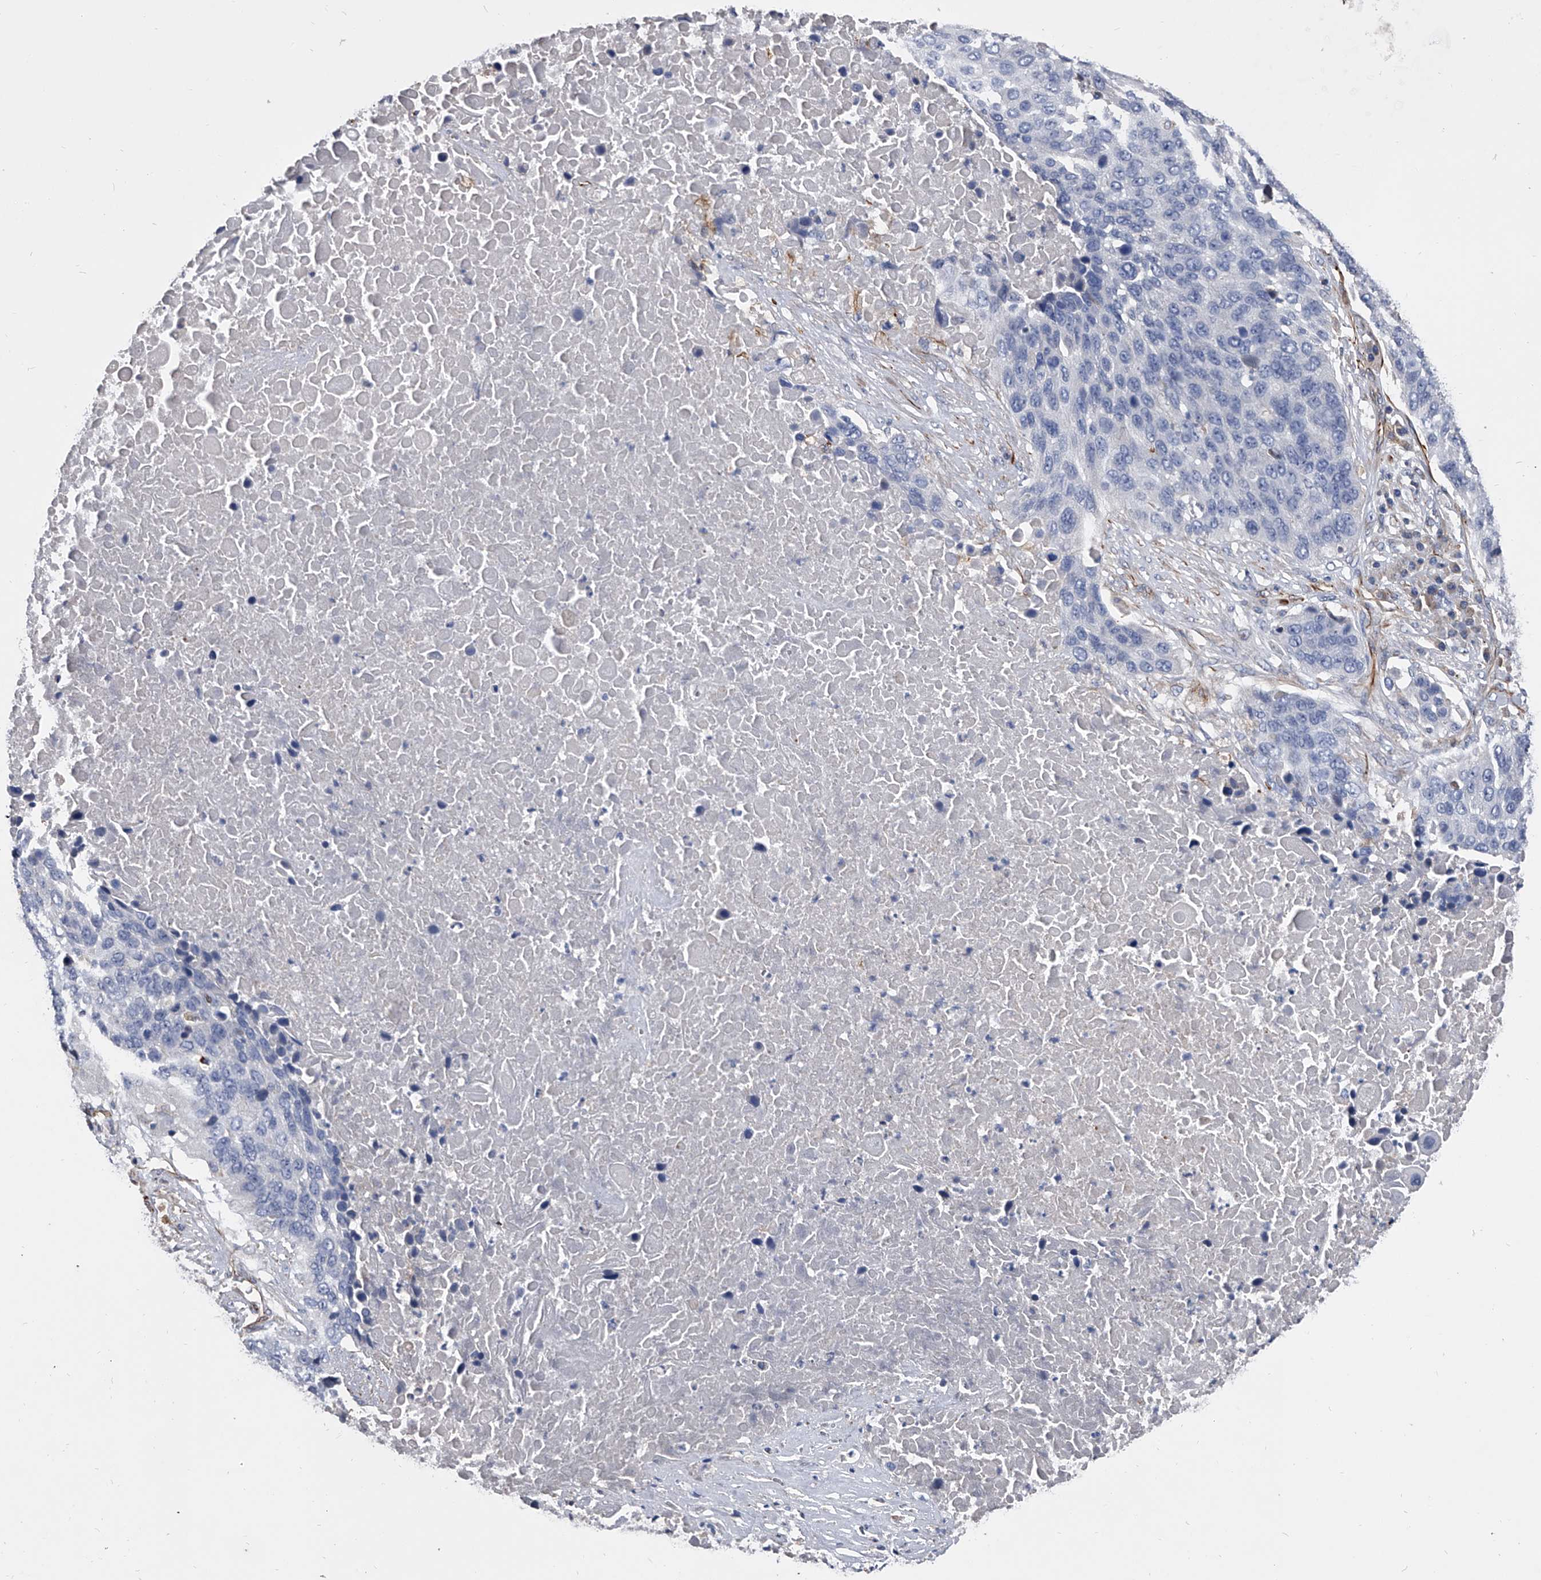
{"staining": {"intensity": "negative", "quantity": "none", "location": "none"}, "tissue": "lung cancer", "cell_type": "Tumor cells", "image_type": "cancer", "snomed": [{"axis": "morphology", "description": "Squamous cell carcinoma, NOS"}, {"axis": "topography", "description": "Lung"}], "caption": "Photomicrograph shows no protein staining in tumor cells of lung cancer tissue. (DAB IHC visualized using brightfield microscopy, high magnification).", "gene": "EFCAB7", "patient": {"sex": "male", "age": 66}}